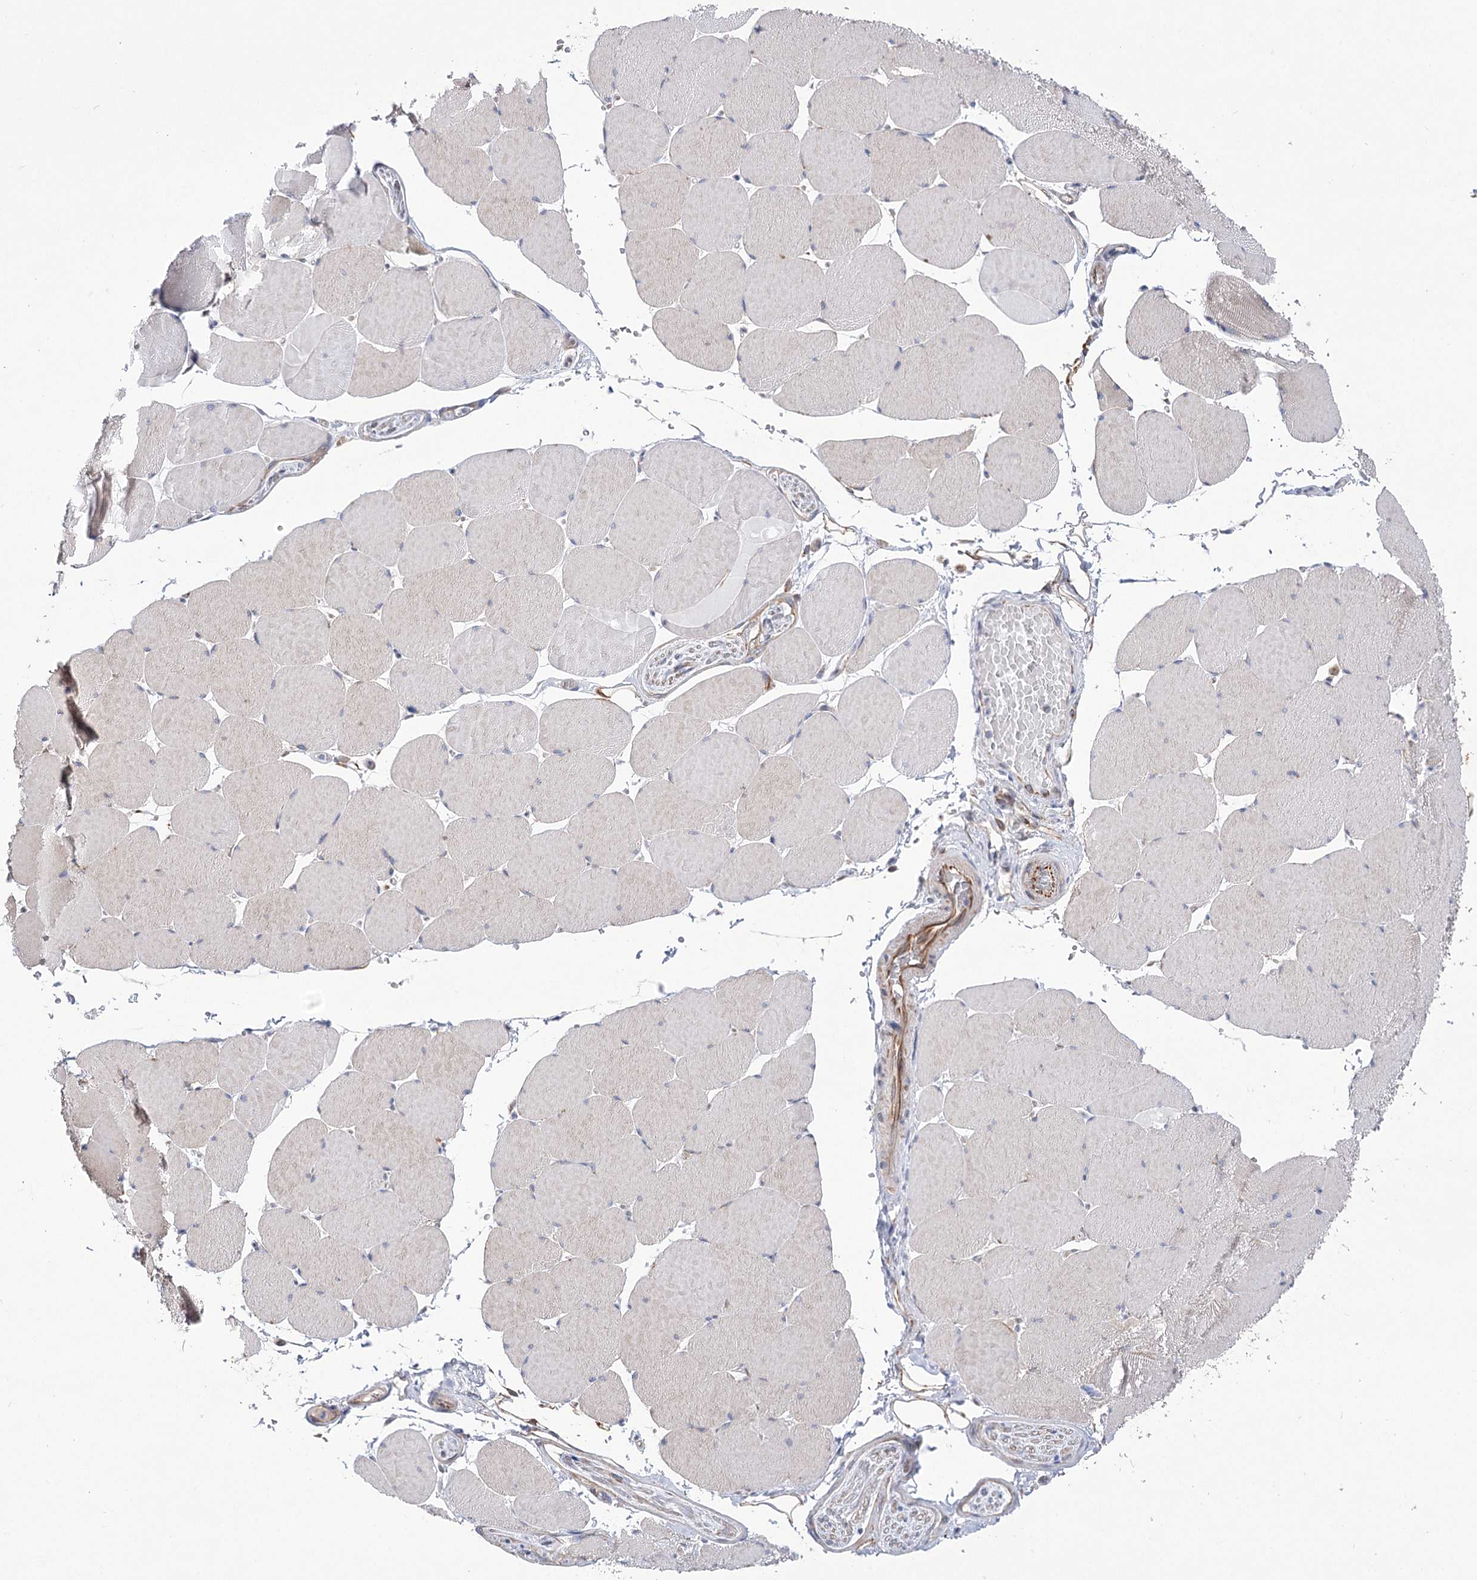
{"staining": {"intensity": "weak", "quantity": "25%-75%", "location": "cytoplasmic/membranous"}, "tissue": "skeletal muscle", "cell_type": "Myocytes", "image_type": "normal", "snomed": [{"axis": "morphology", "description": "Normal tissue, NOS"}, {"axis": "topography", "description": "Skeletal muscle"}, {"axis": "topography", "description": "Head-Neck"}], "caption": "The histopathology image displays staining of unremarkable skeletal muscle, revealing weak cytoplasmic/membranous protein staining (brown color) within myocytes.", "gene": "ECHDC3", "patient": {"sex": "male", "age": 66}}